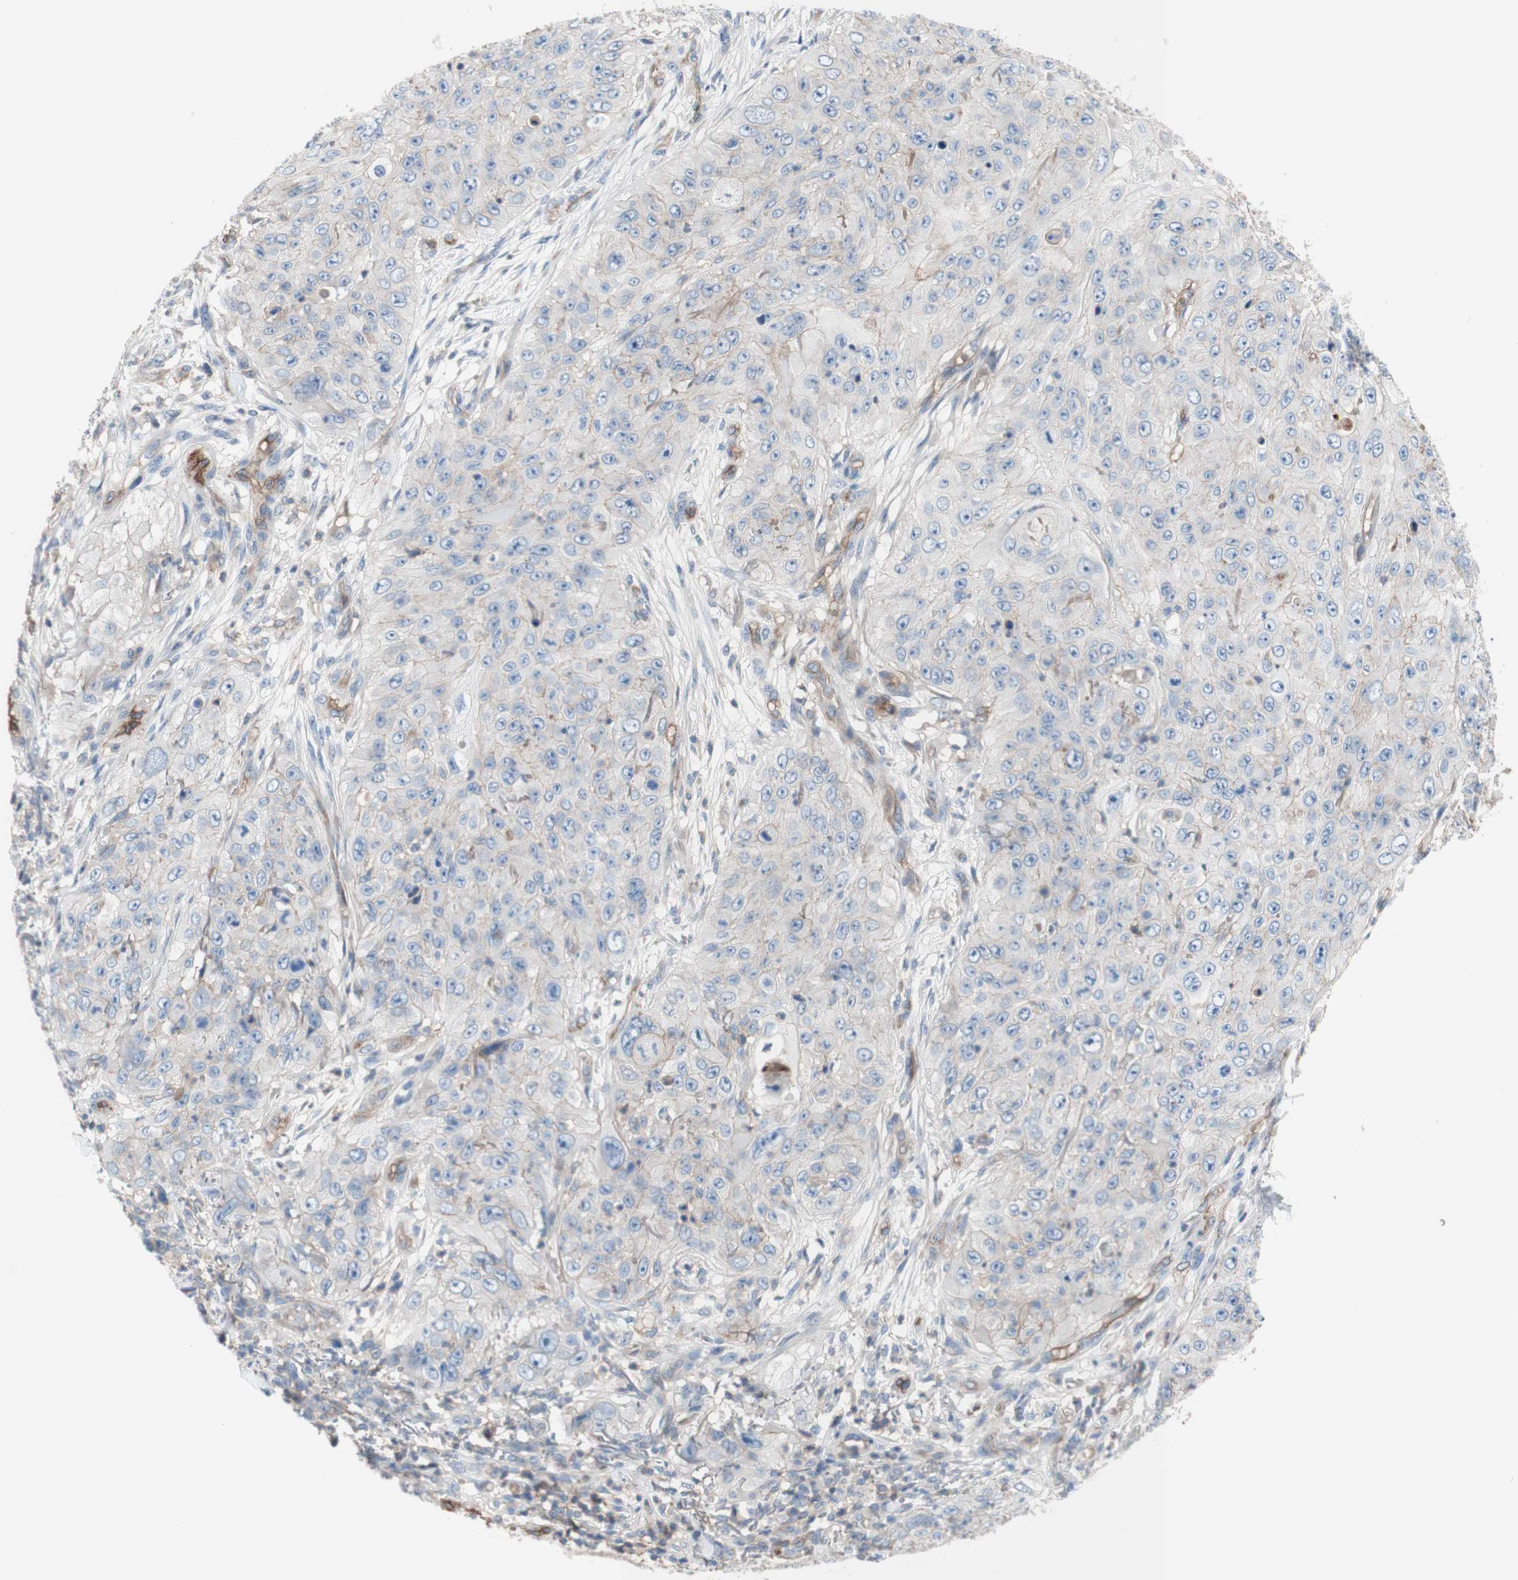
{"staining": {"intensity": "weak", "quantity": ">75%", "location": "cytoplasmic/membranous"}, "tissue": "skin cancer", "cell_type": "Tumor cells", "image_type": "cancer", "snomed": [{"axis": "morphology", "description": "Squamous cell carcinoma, NOS"}, {"axis": "topography", "description": "Skin"}], "caption": "Tumor cells reveal low levels of weak cytoplasmic/membranous expression in approximately >75% of cells in human skin cancer (squamous cell carcinoma). (DAB (3,3'-diaminobenzidine) = brown stain, brightfield microscopy at high magnification).", "gene": "CD46", "patient": {"sex": "female", "age": 80}}